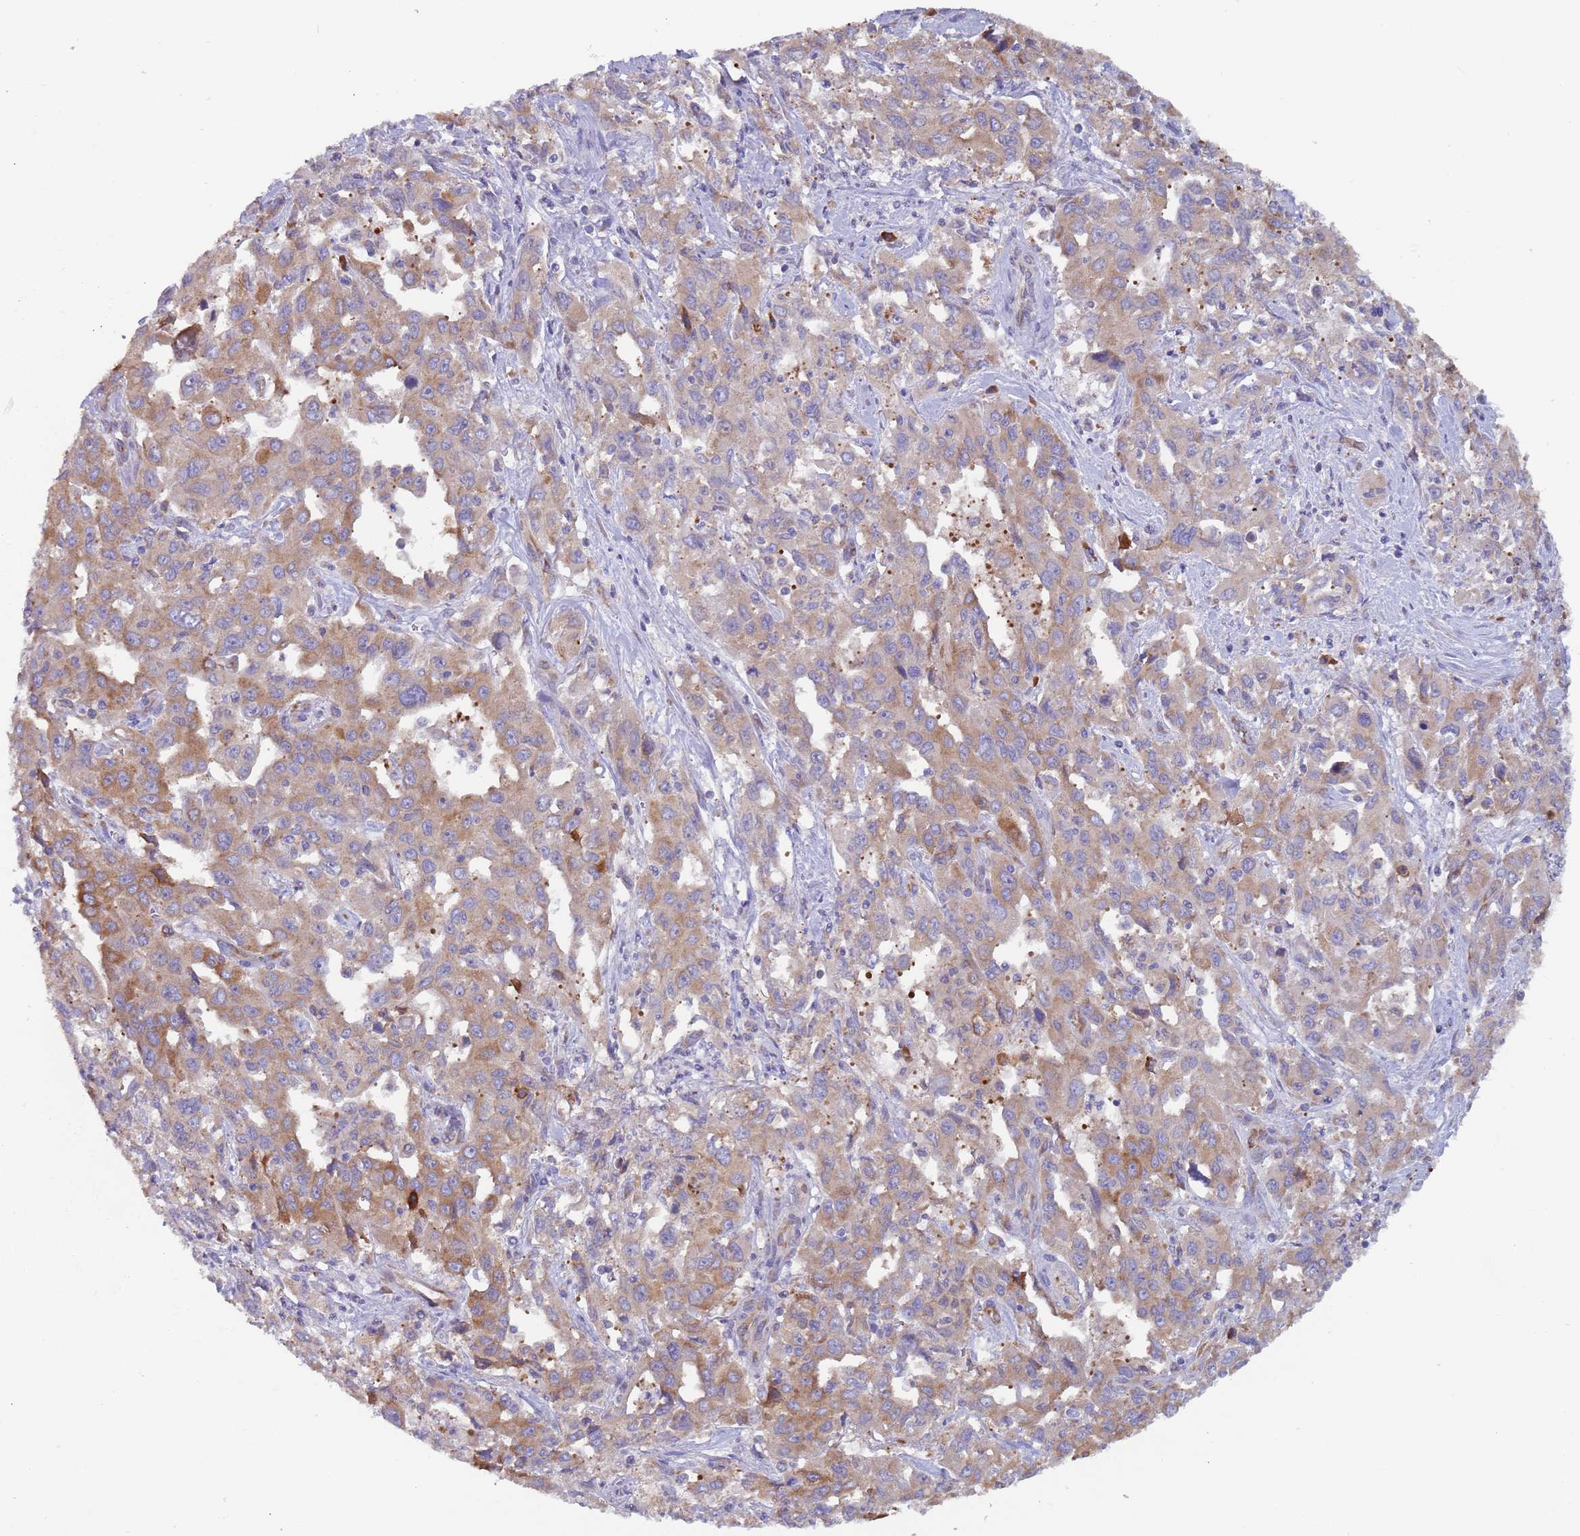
{"staining": {"intensity": "moderate", "quantity": "<25%", "location": "cytoplasmic/membranous"}, "tissue": "liver cancer", "cell_type": "Tumor cells", "image_type": "cancer", "snomed": [{"axis": "morphology", "description": "Carcinoma, Hepatocellular, NOS"}, {"axis": "topography", "description": "Liver"}], "caption": "Protein staining by immunohistochemistry (IHC) demonstrates moderate cytoplasmic/membranous expression in approximately <25% of tumor cells in liver cancer. Using DAB (brown) and hematoxylin (blue) stains, captured at high magnification using brightfield microscopy.", "gene": "ZNF844", "patient": {"sex": "male", "age": 63}}